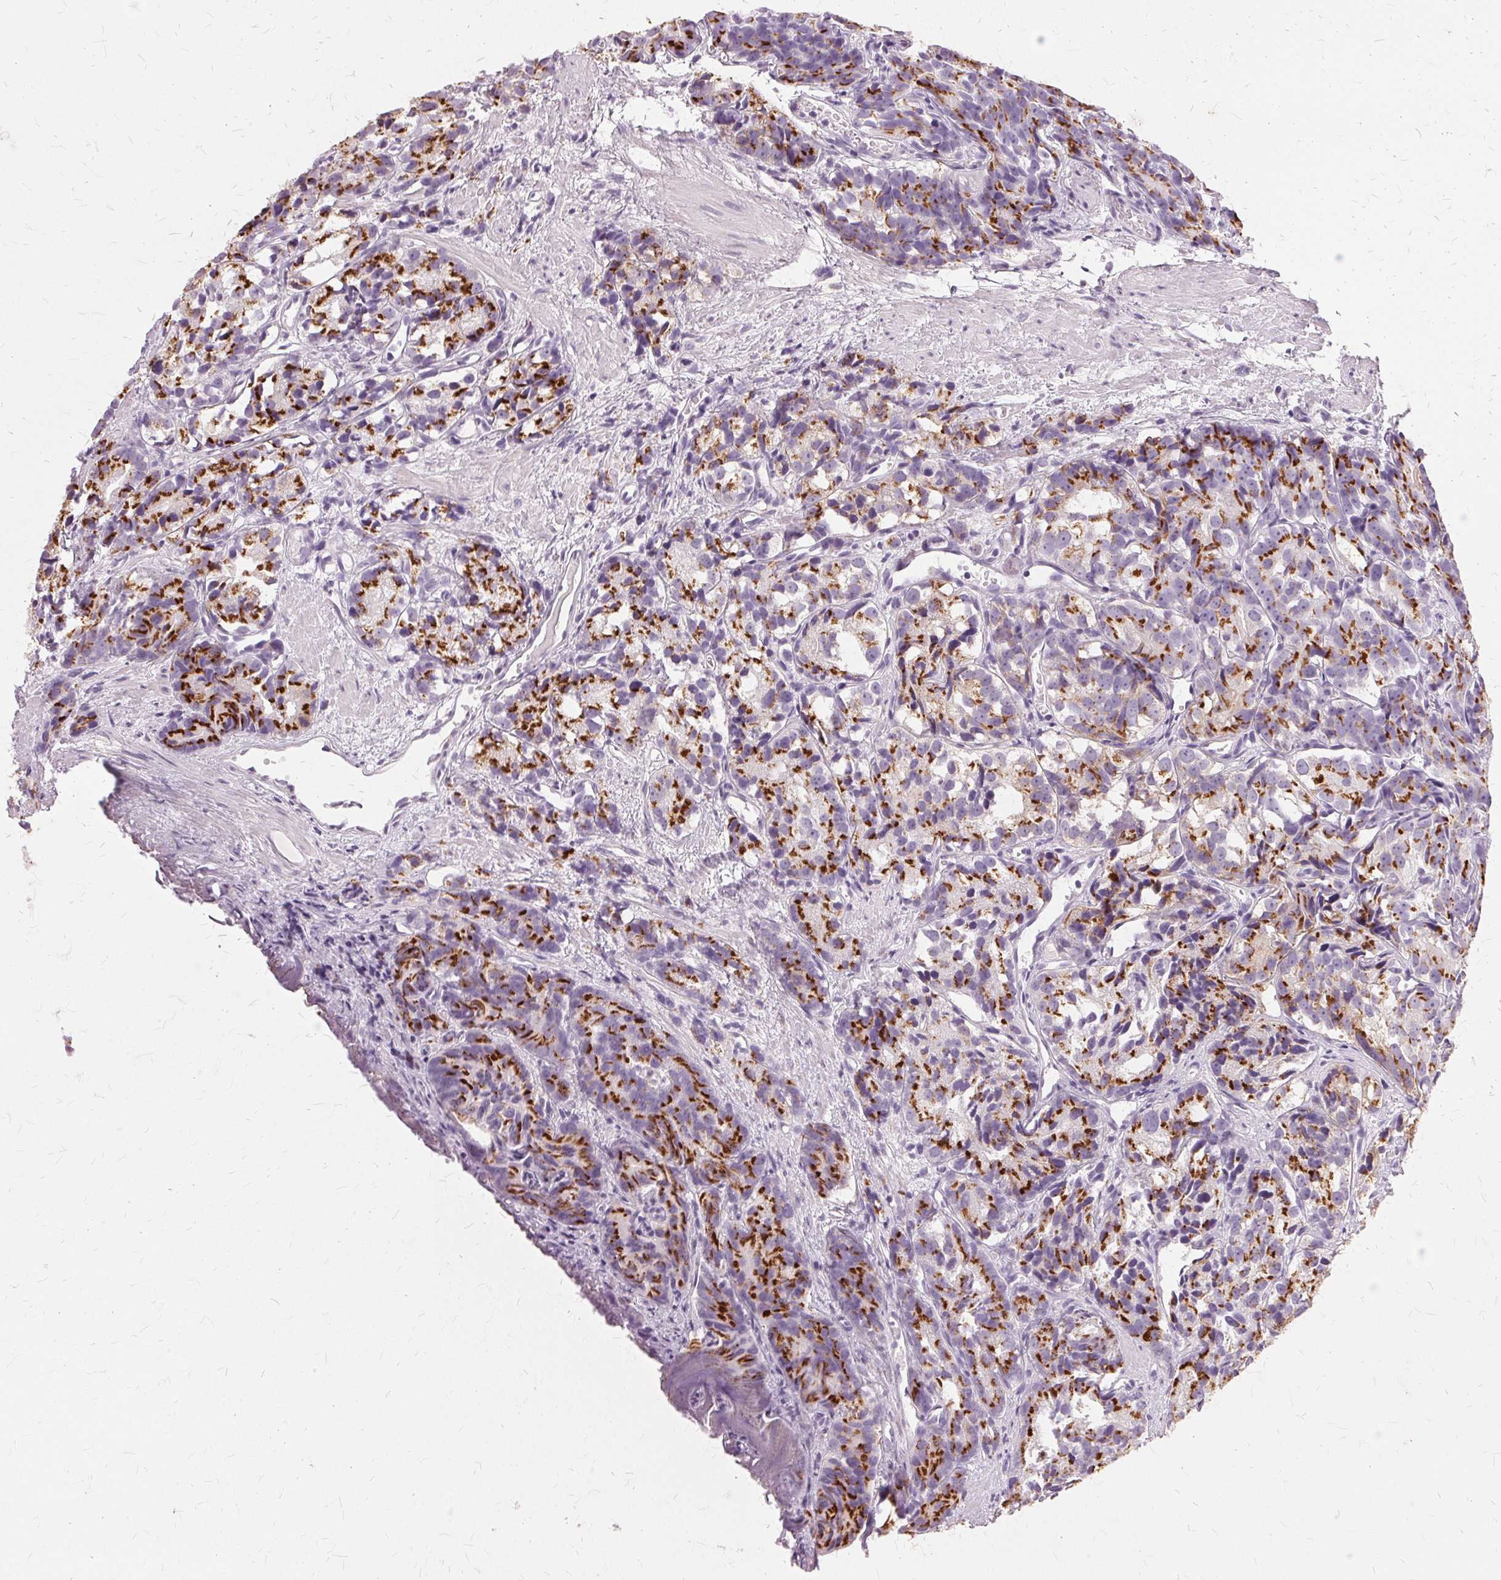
{"staining": {"intensity": "strong", "quantity": ">75%", "location": "cytoplasmic/membranous"}, "tissue": "prostate cancer", "cell_type": "Tumor cells", "image_type": "cancer", "snomed": [{"axis": "morphology", "description": "Adenocarcinoma, High grade"}, {"axis": "topography", "description": "Prostate"}], "caption": "Brown immunohistochemical staining in human prostate high-grade adenocarcinoma demonstrates strong cytoplasmic/membranous expression in approximately >75% of tumor cells.", "gene": "SLC45A3", "patient": {"sex": "male", "age": 77}}